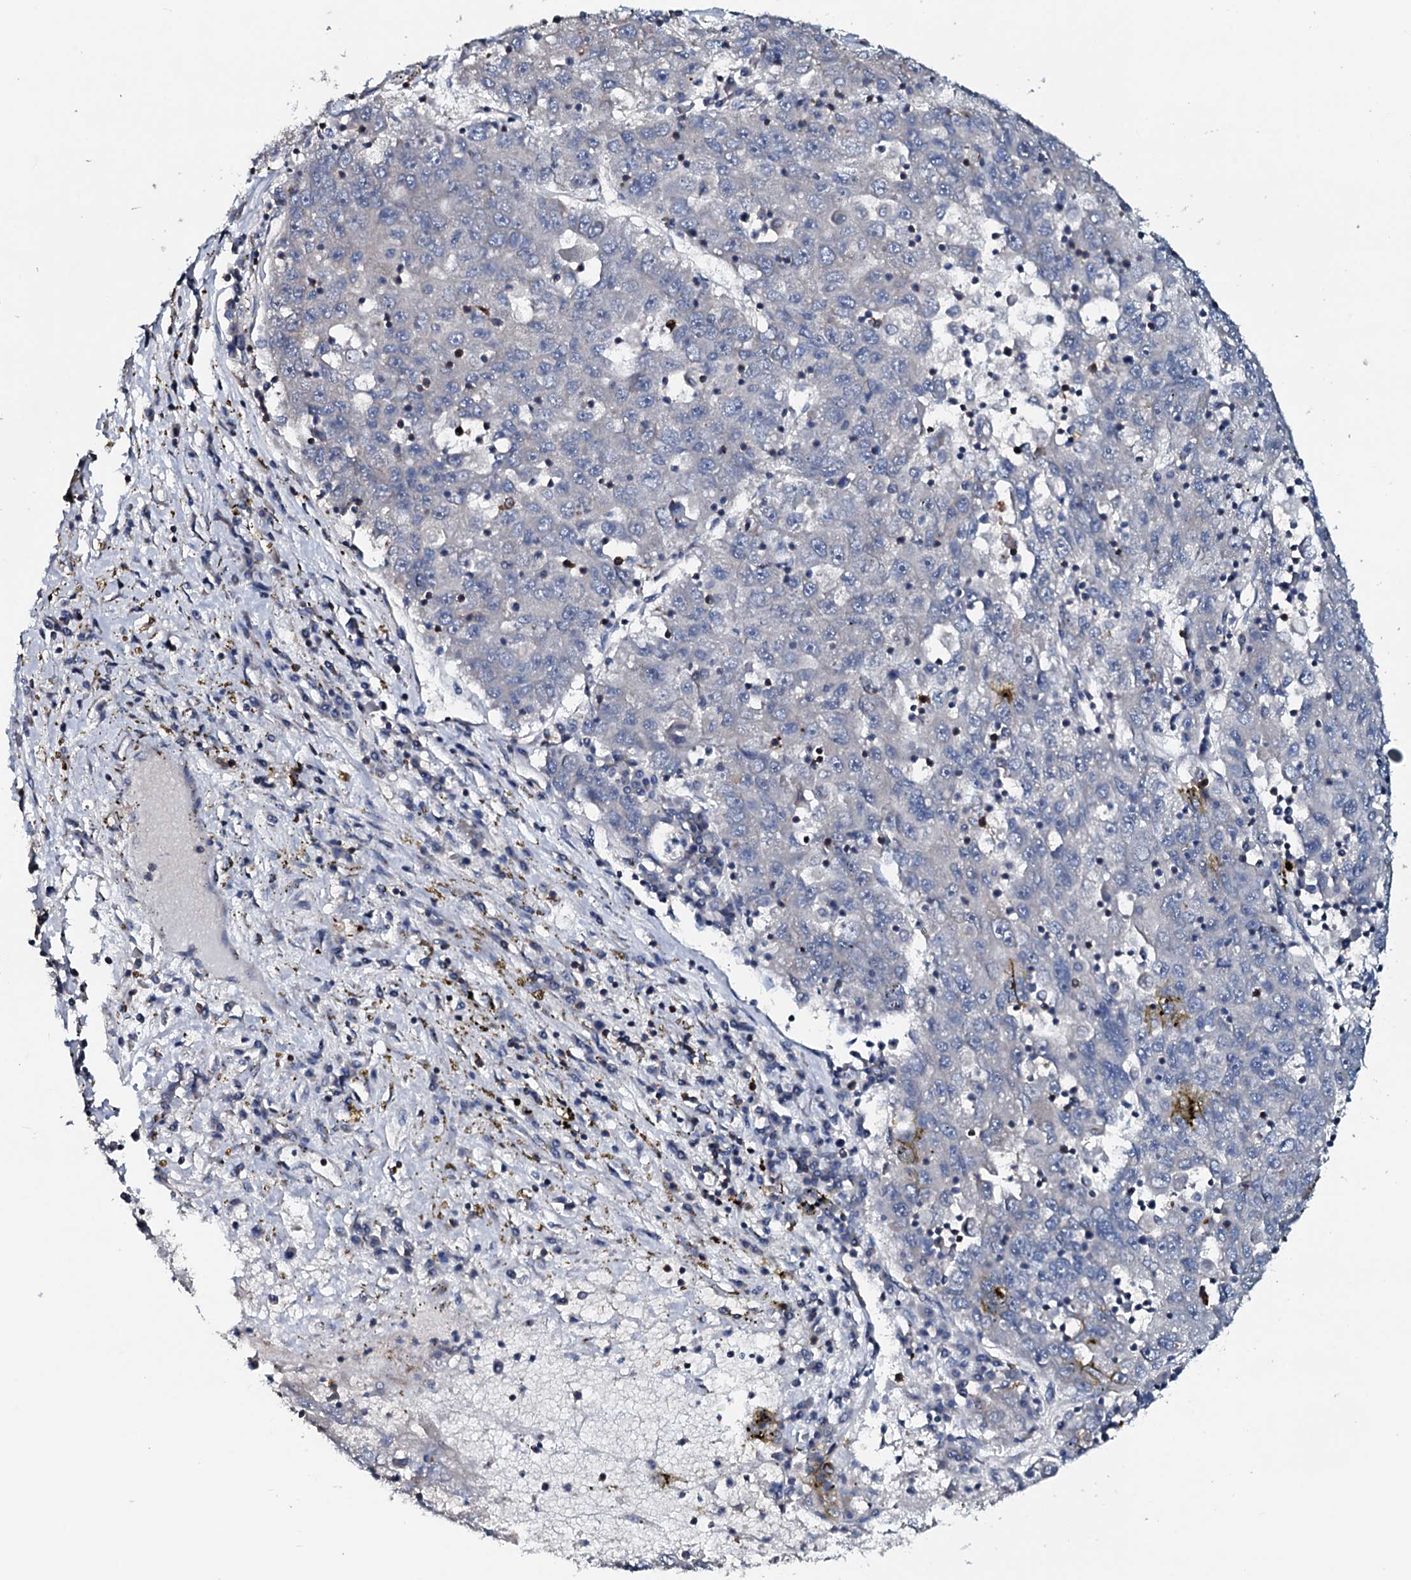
{"staining": {"intensity": "negative", "quantity": "none", "location": "none"}, "tissue": "liver cancer", "cell_type": "Tumor cells", "image_type": "cancer", "snomed": [{"axis": "morphology", "description": "Carcinoma, Hepatocellular, NOS"}, {"axis": "topography", "description": "Liver"}], "caption": "Human hepatocellular carcinoma (liver) stained for a protein using IHC demonstrates no positivity in tumor cells.", "gene": "OGFOD2", "patient": {"sex": "male", "age": 49}}